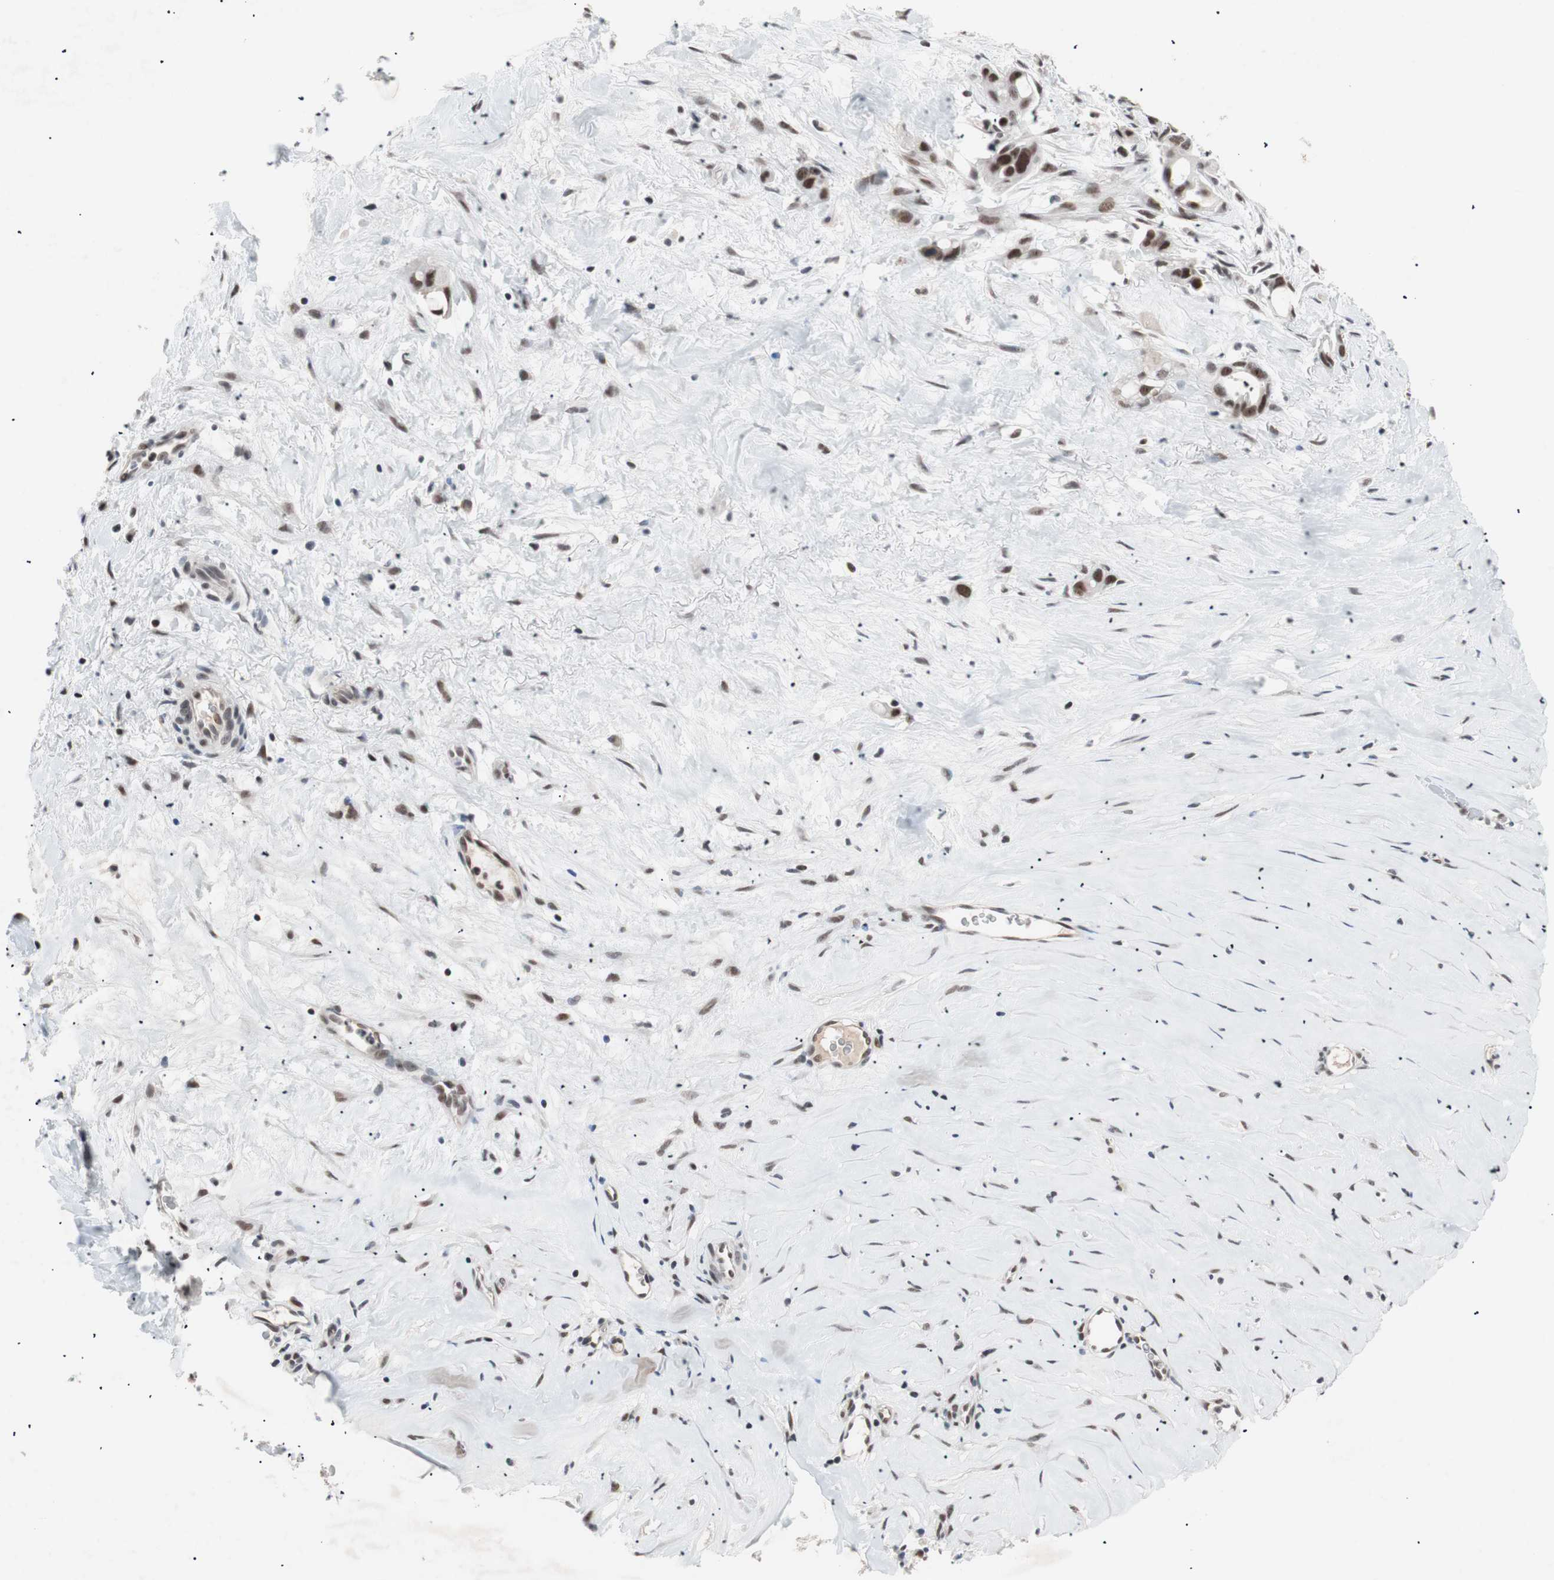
{"staining": {"intensity": "strong", "quantity": ">75%", "location": "nuclear"}, "tissue": "liver cancer", "cell_type": "Tumor cells", "image_type": "cancer", "snomed": [{"axis": "morphology", "description": "Cholangiocarcinoma"}, {"axis": "topography", "description": "Liver"}], "caption": "The photomicrograph shows immunohistochemical staining of liver cancer. There is strong nuclear staining is identified in approximately >75% of tumor cells.", "gene": "LIG3", "patient": {"sex": "female", "age": 65}}